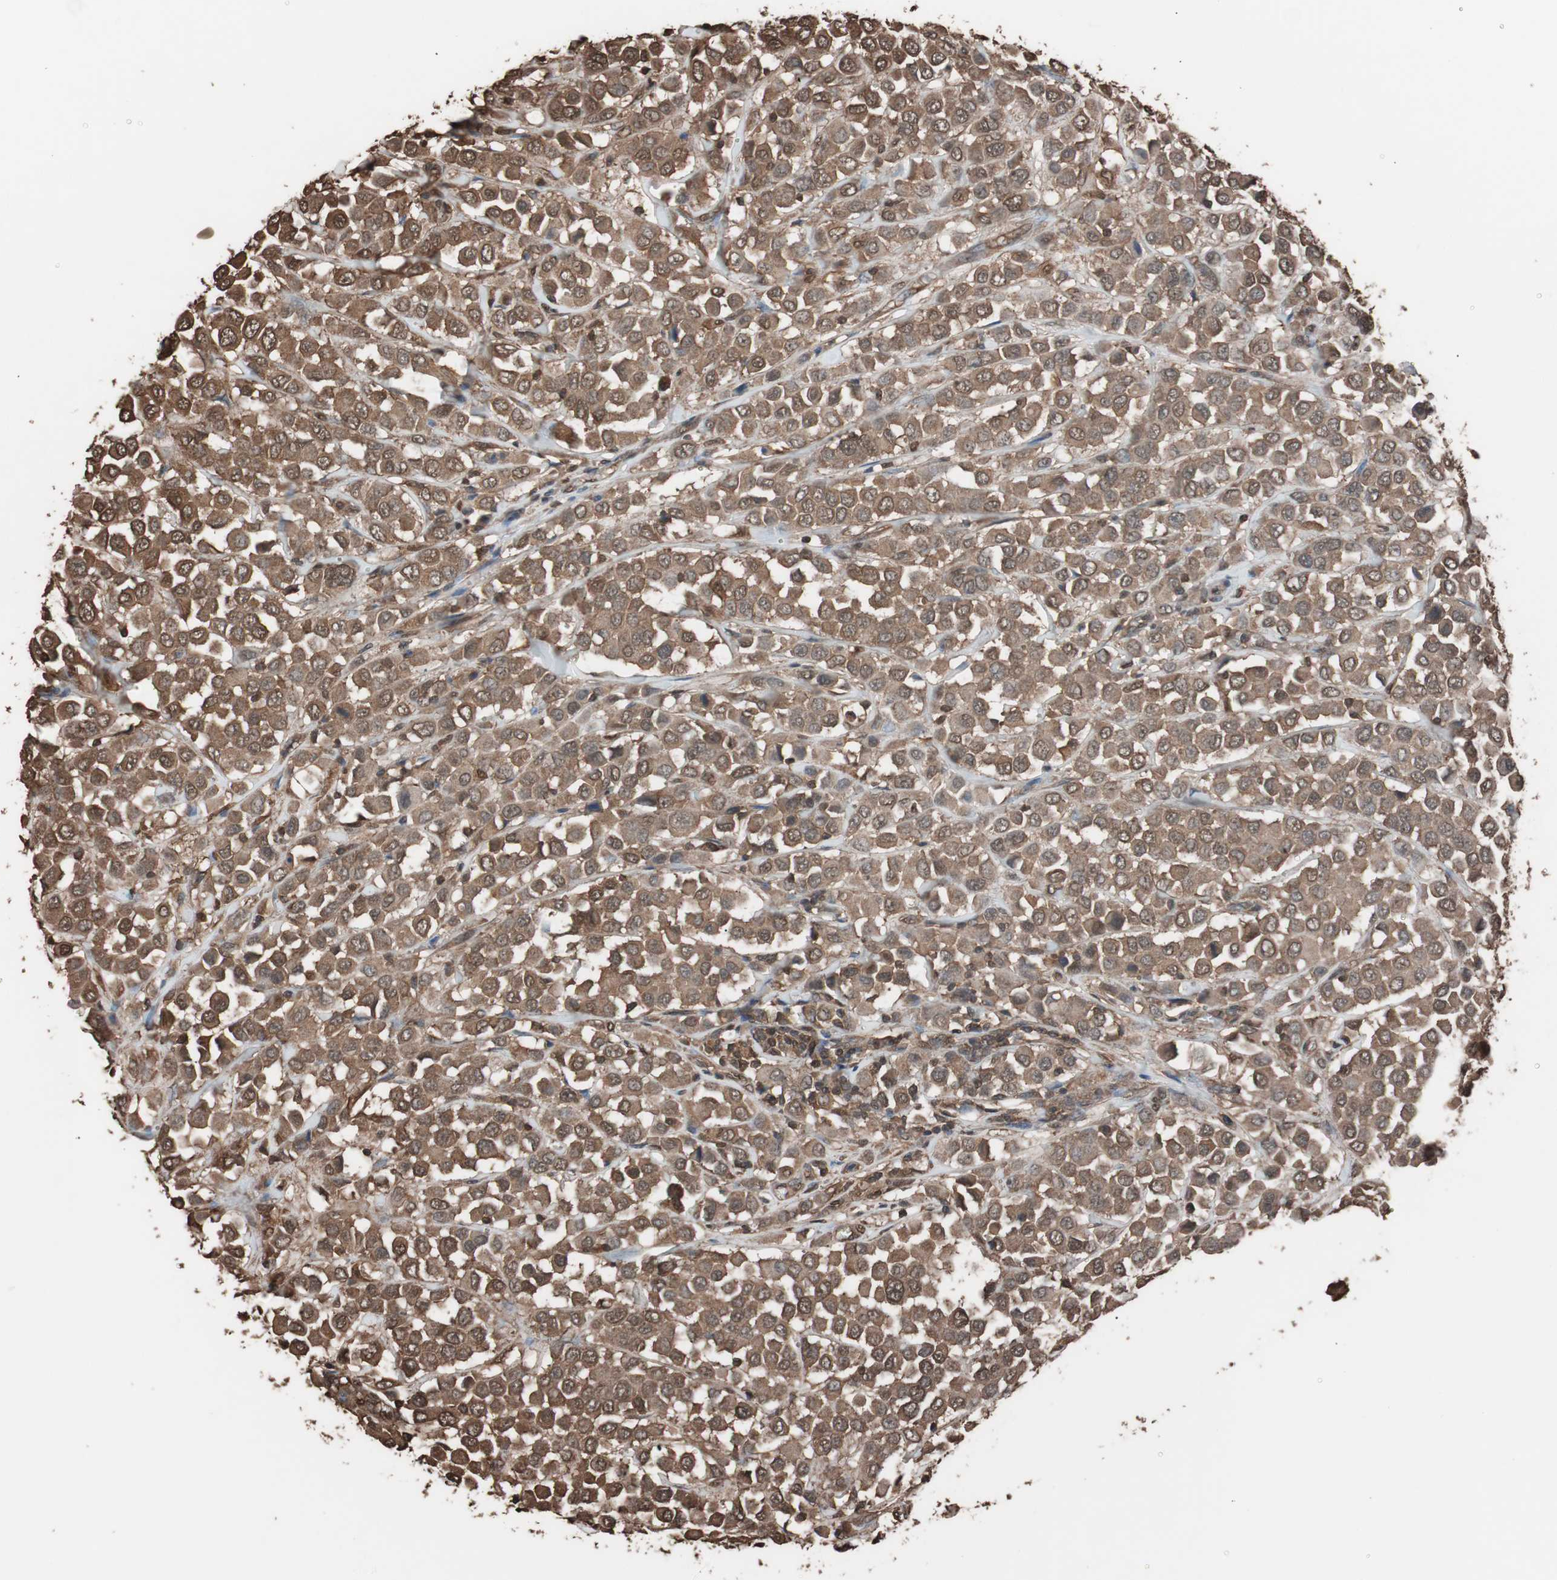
{"staining": {"intensity": "strong", "quantity": ">75%", "location": "cytoplasmic/membranous"}, "tissue": "breast cancer", "cell_type": "Tumor cells", "image_type": "cancer", "snomed": [{"axis": "morphology", "description": "Duct carcinoma"}, {"axis": "topography", "description": "Breast"}], "caption": "A high-resolution image shows immunohistochemistry staining of breast intraductal carcinoma, which displays strong cytoplasmic/membranous expression in about >75% of tumor cells.", "gene": "CALM2", "patient": {"sex": "female", "age": 61}}